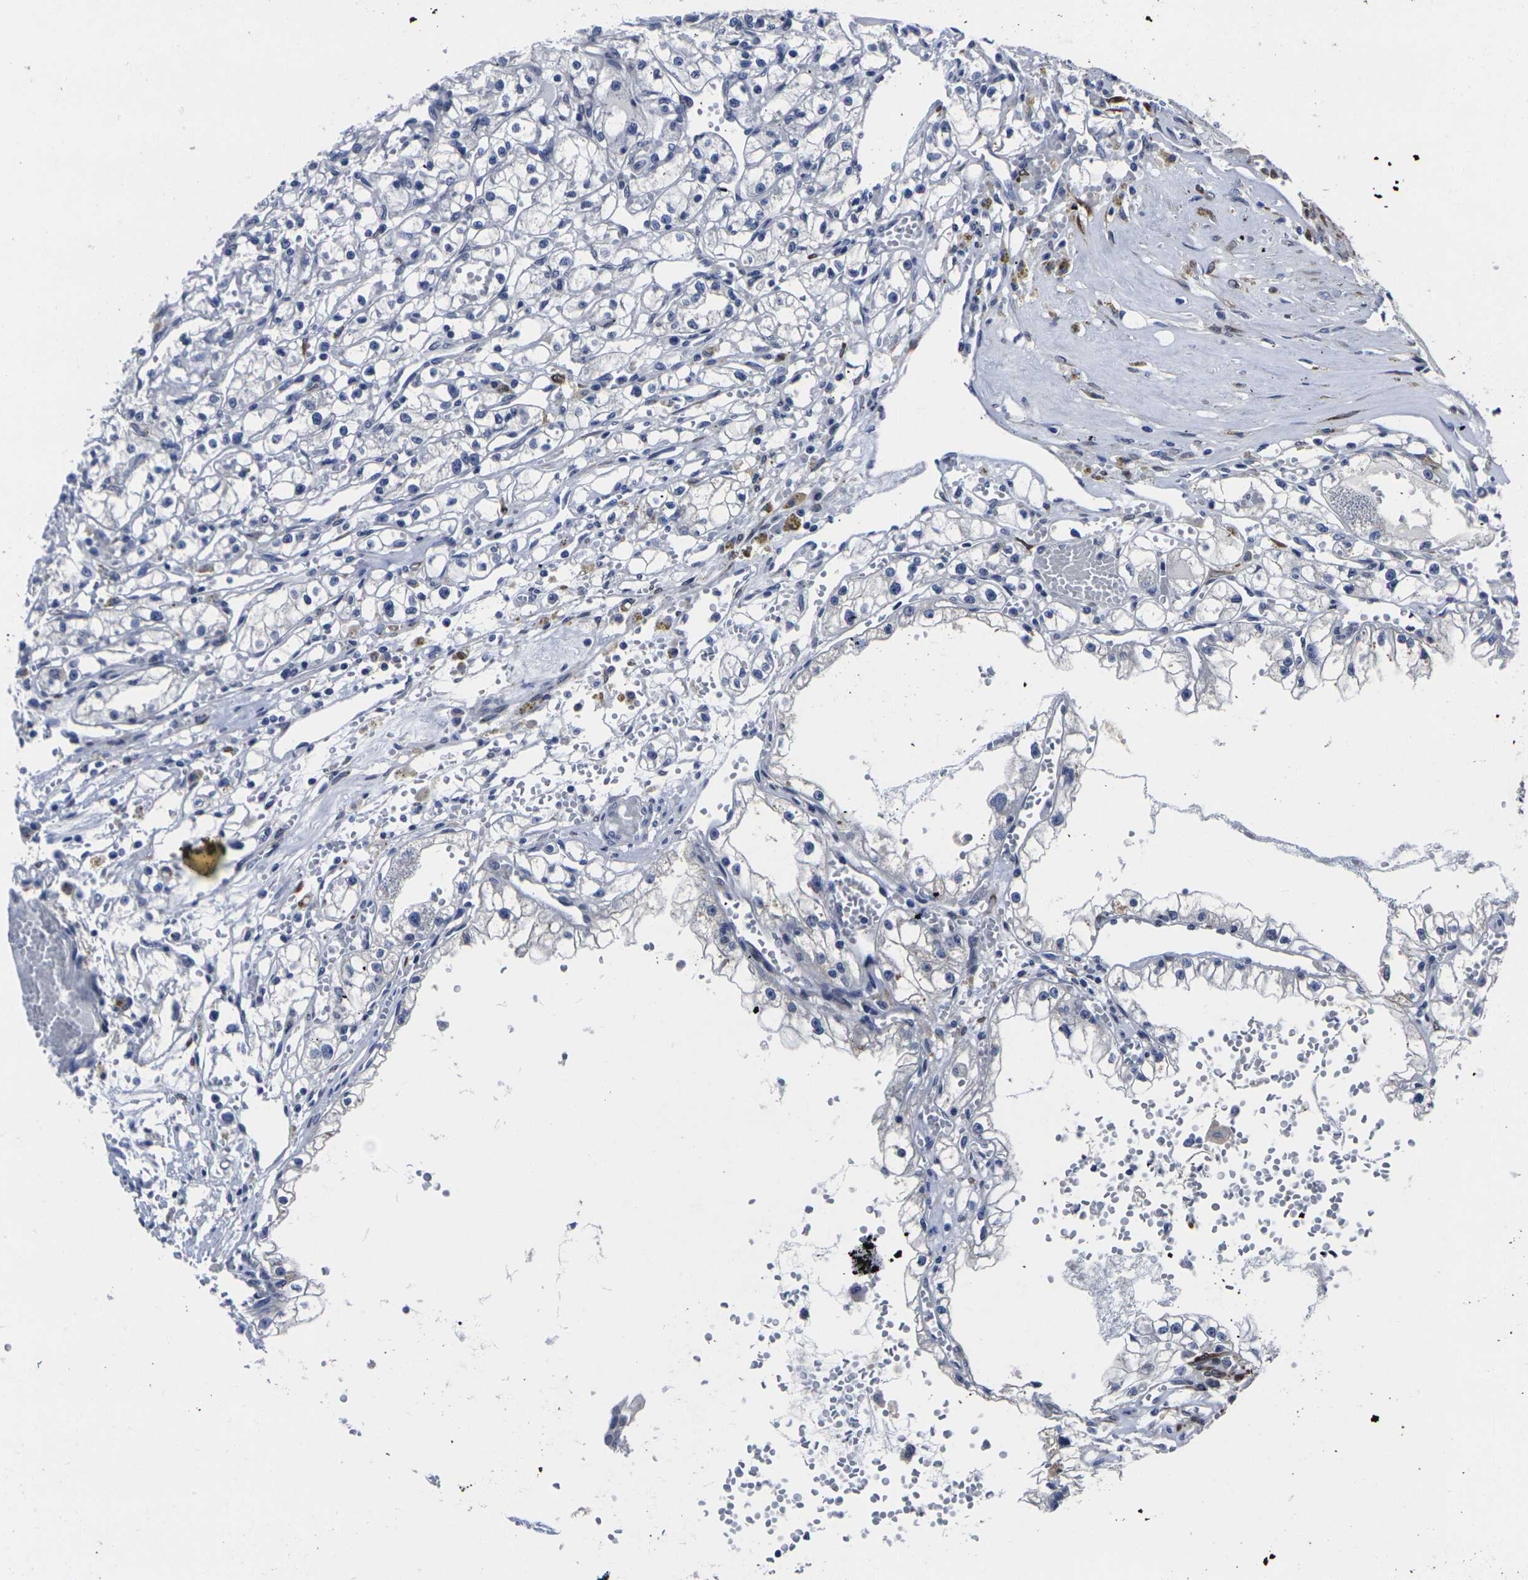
{"staining": {"intensity": "negative", "quantity": "none", "location": "none"}, "tissue": "renal cancer", "cell_type": "Tumor cells", "image_type": "cancer", "snomed": [{"axis": "morphology", "description": "Adenocarcinoma, NOS"}, {"axis": "topography", "description": "Kidney"}], "caption": "There is no significant expression in tumor cells of renal cancer. (DAB immunohistochemistry (IHC), high magnification).", "gene": "CYP2C8", "patient": {"sex": "male", "age": 56}}